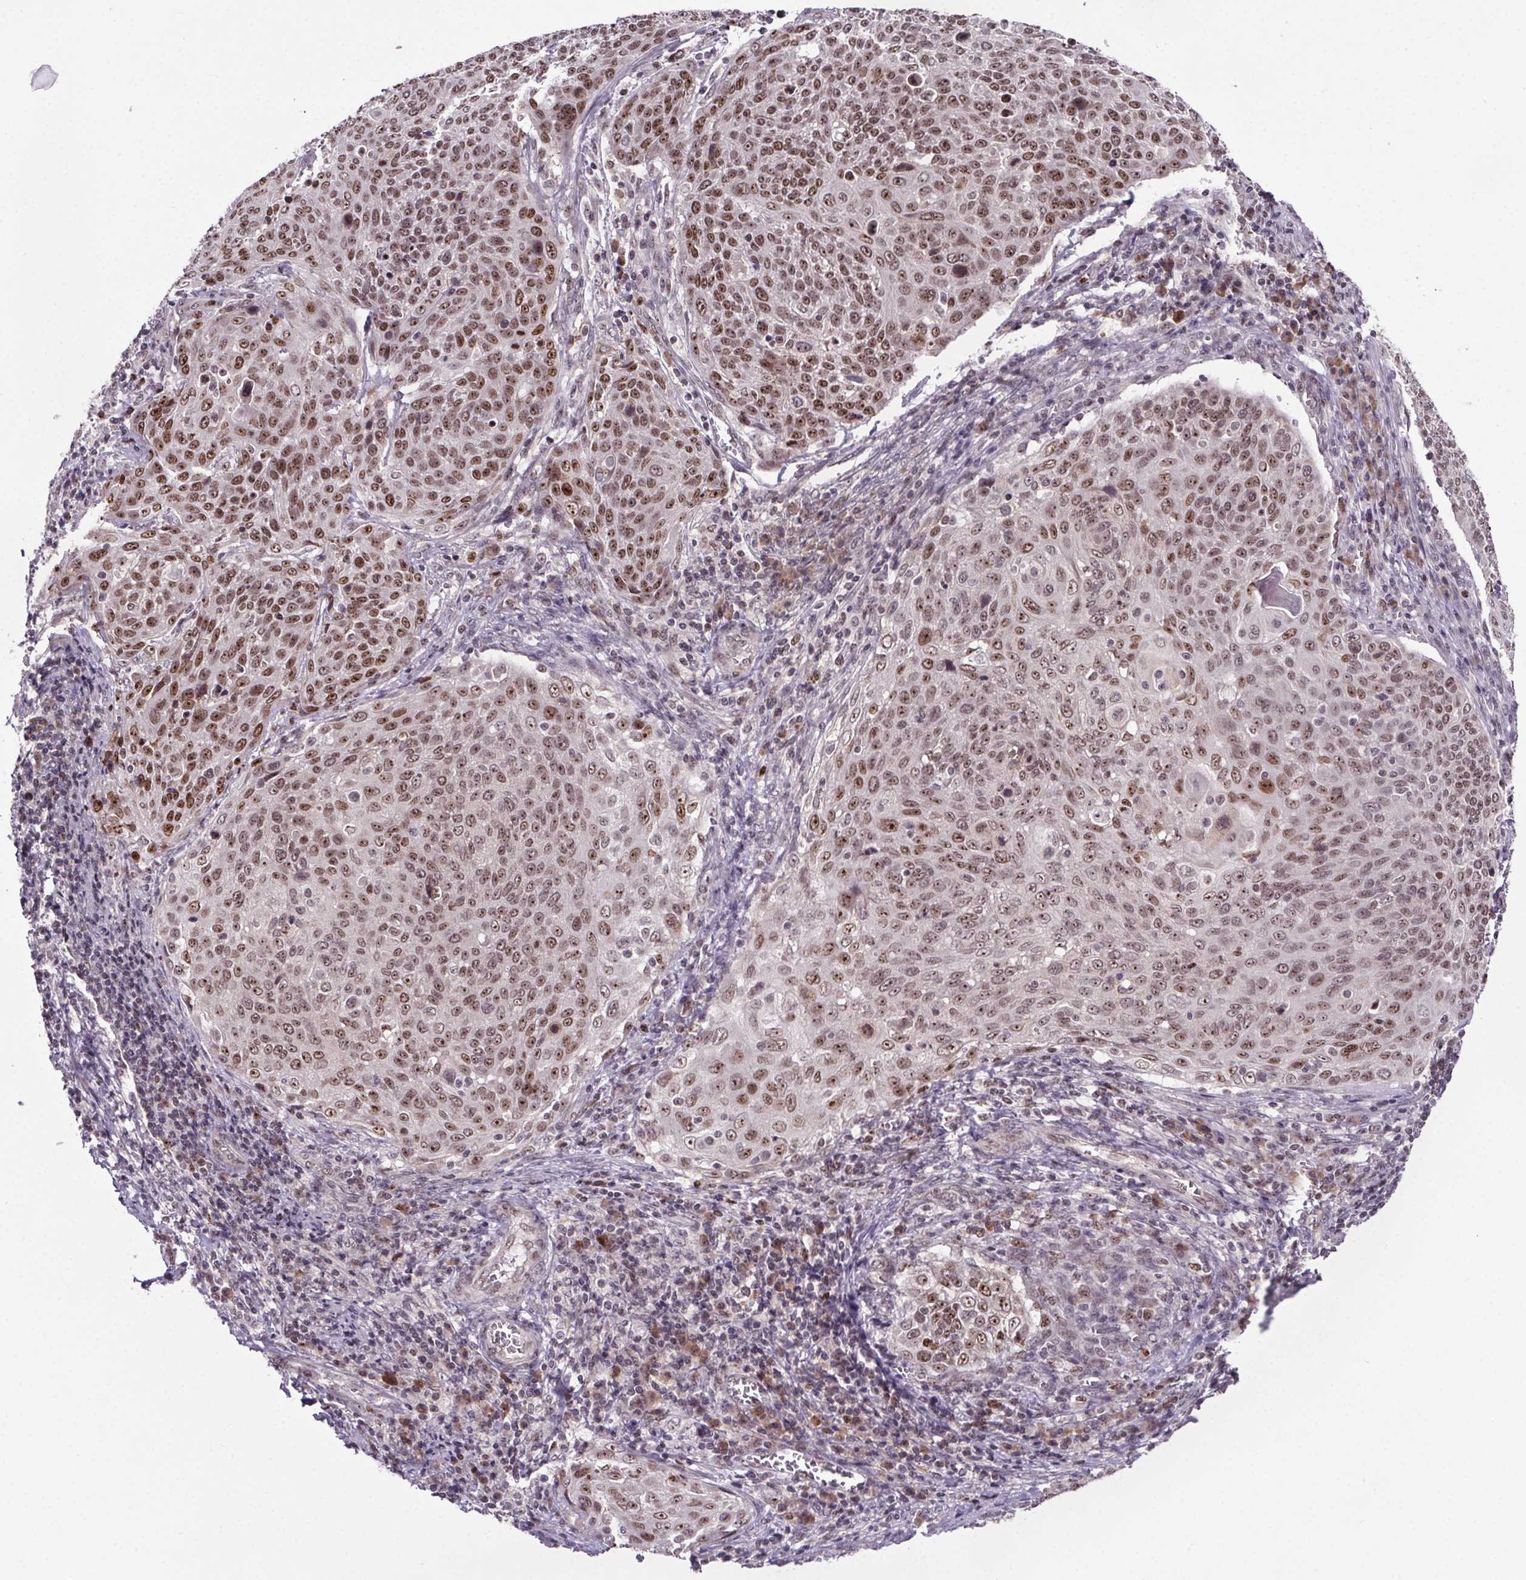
{"staining": {"intensity": "moderate", "quantity": "25%-75%", "location": "nuclear"}, "tissue": "cervical cancer", "cell_type": "Tumor cells", "image_type": "cancer", "snomed": [{"axis": "morphology", "description": "Squamous cell carcinoma, NOS"}, {"axis": "topography", "description": "Cervix"}], "caption": "DAB immunohistochemical staining of human cervical cancer (squamous cell carcinoma) exhibits moderate nuclear protein staining in about 25%-75% of tumor cells.", "gene": "ATMIN", "patient": {"sex": "female", "age": 31}}